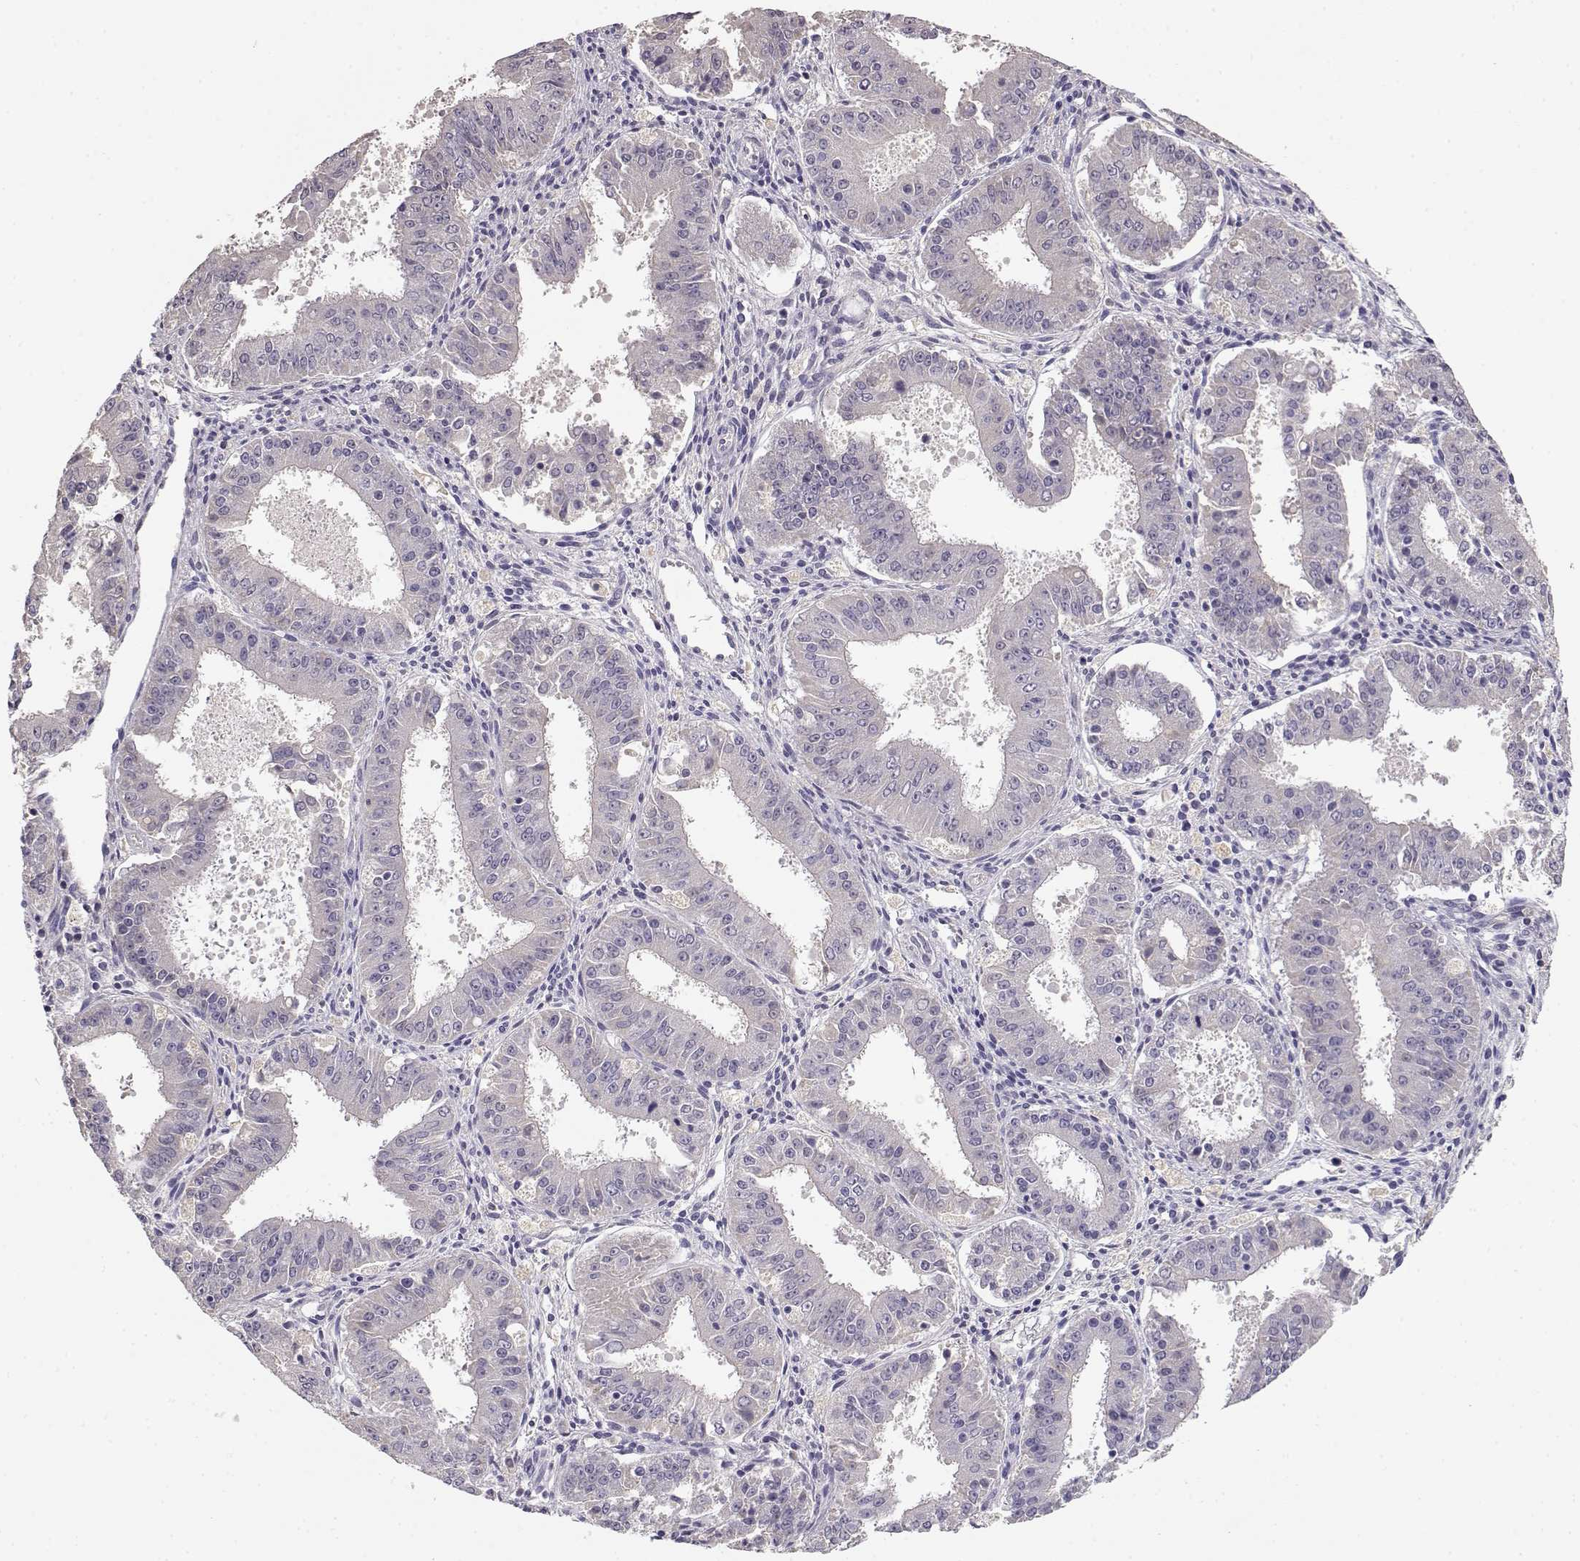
{"staining": {"intensity": "negative", "quantity": "none", "location": "none"}, "tissue": "ovarian cancer", "cell_type": "Tumor cells", "image_type": "cancer", "snomed": [{"axis": "morphology", "description": "Carcinoma, endometroid"}, {"axis": "topography", "description": "Ovary"}], "caption": "Immunohistochemistry of ovarian cancer (endometroid carcinoma) reveals no positivity in tumor cells.", "gene": "TACR1", "patient": {"sex": "female", "age": 42}}